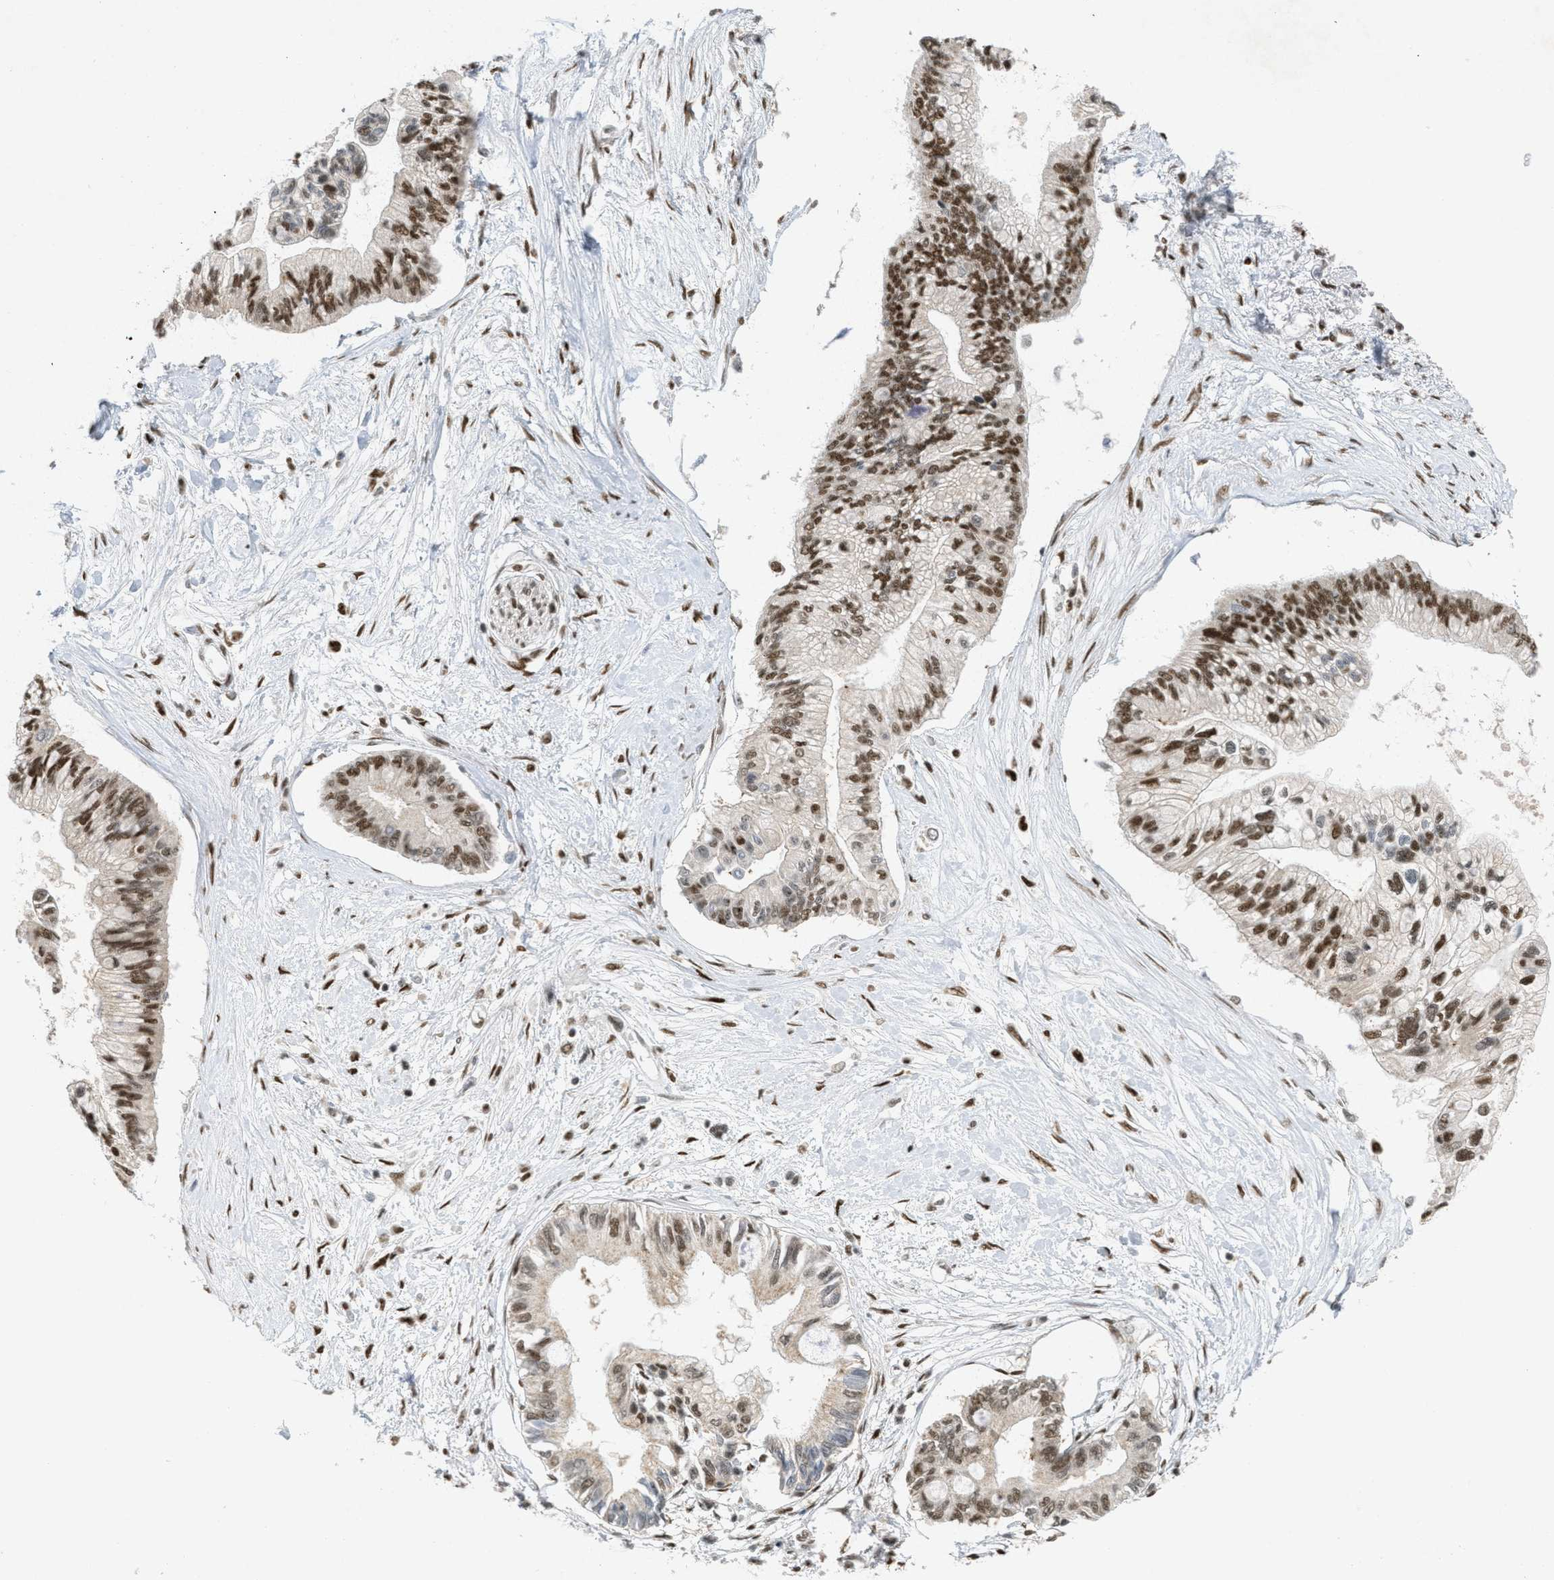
{"staining": {"intensity": "strong", "quantity": "25%-75%", "location": "cytoplasmic/membranous,nuclear"}, "tissue": "pancreatic cancer", "cell_type": "Tumor cells", "image_type": "cancer", "snomed": [{"axis": "morphology", "description": "Adenocarcinoma, NOS"}, {"axis": "topography", "description": "Pancreas"}], "caption": "There is high levels of strong cytoplasmic/membranous and nuclear positivity in tumor cells of pancreatic cancer, as demonstrated by immunohistochemical staining (brown color).", "gene": "TLK1", "patient": {"sex": "female", "age": 77}}